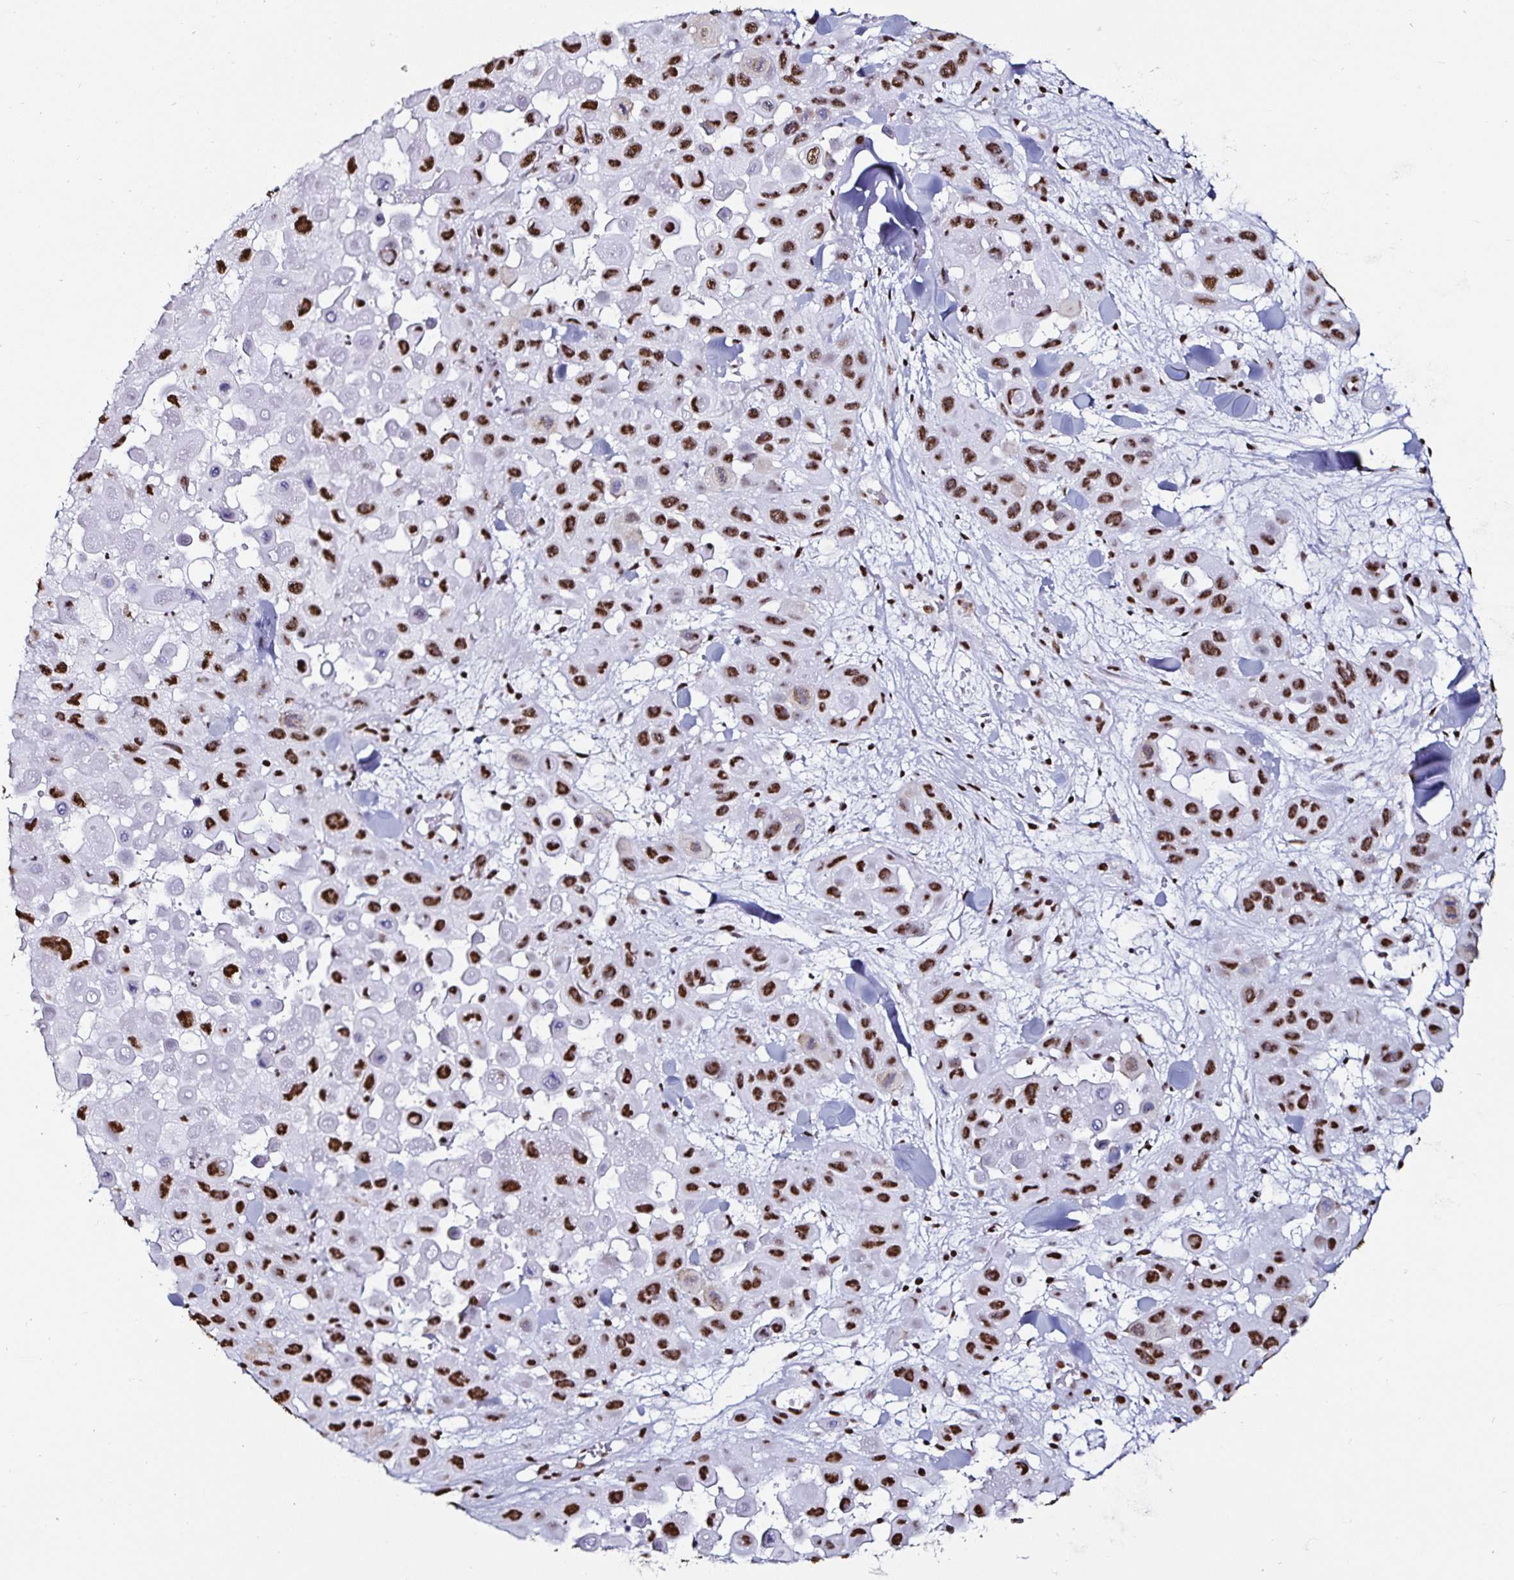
{"staining": {"intensity": "strong", "quantity": ">75%", "location": "nuclear"}, "tissue": "skin cancer", "cell_type": "Tumor cells", "image_type": "cancer", "snomed": [{"axis": "morphology", "description": "Squamous cell carcinoma, NOS"}, {"axis": "topography", "description": "Skin"}], "caption": "The micrograph shows staining of skin cancer (squamous cell carcinoma), revealing strong nuclear protein expression (brown color) within tumor cells.", "gene": "DDX39B", "patient": {"sex": "male", "age": 81}}